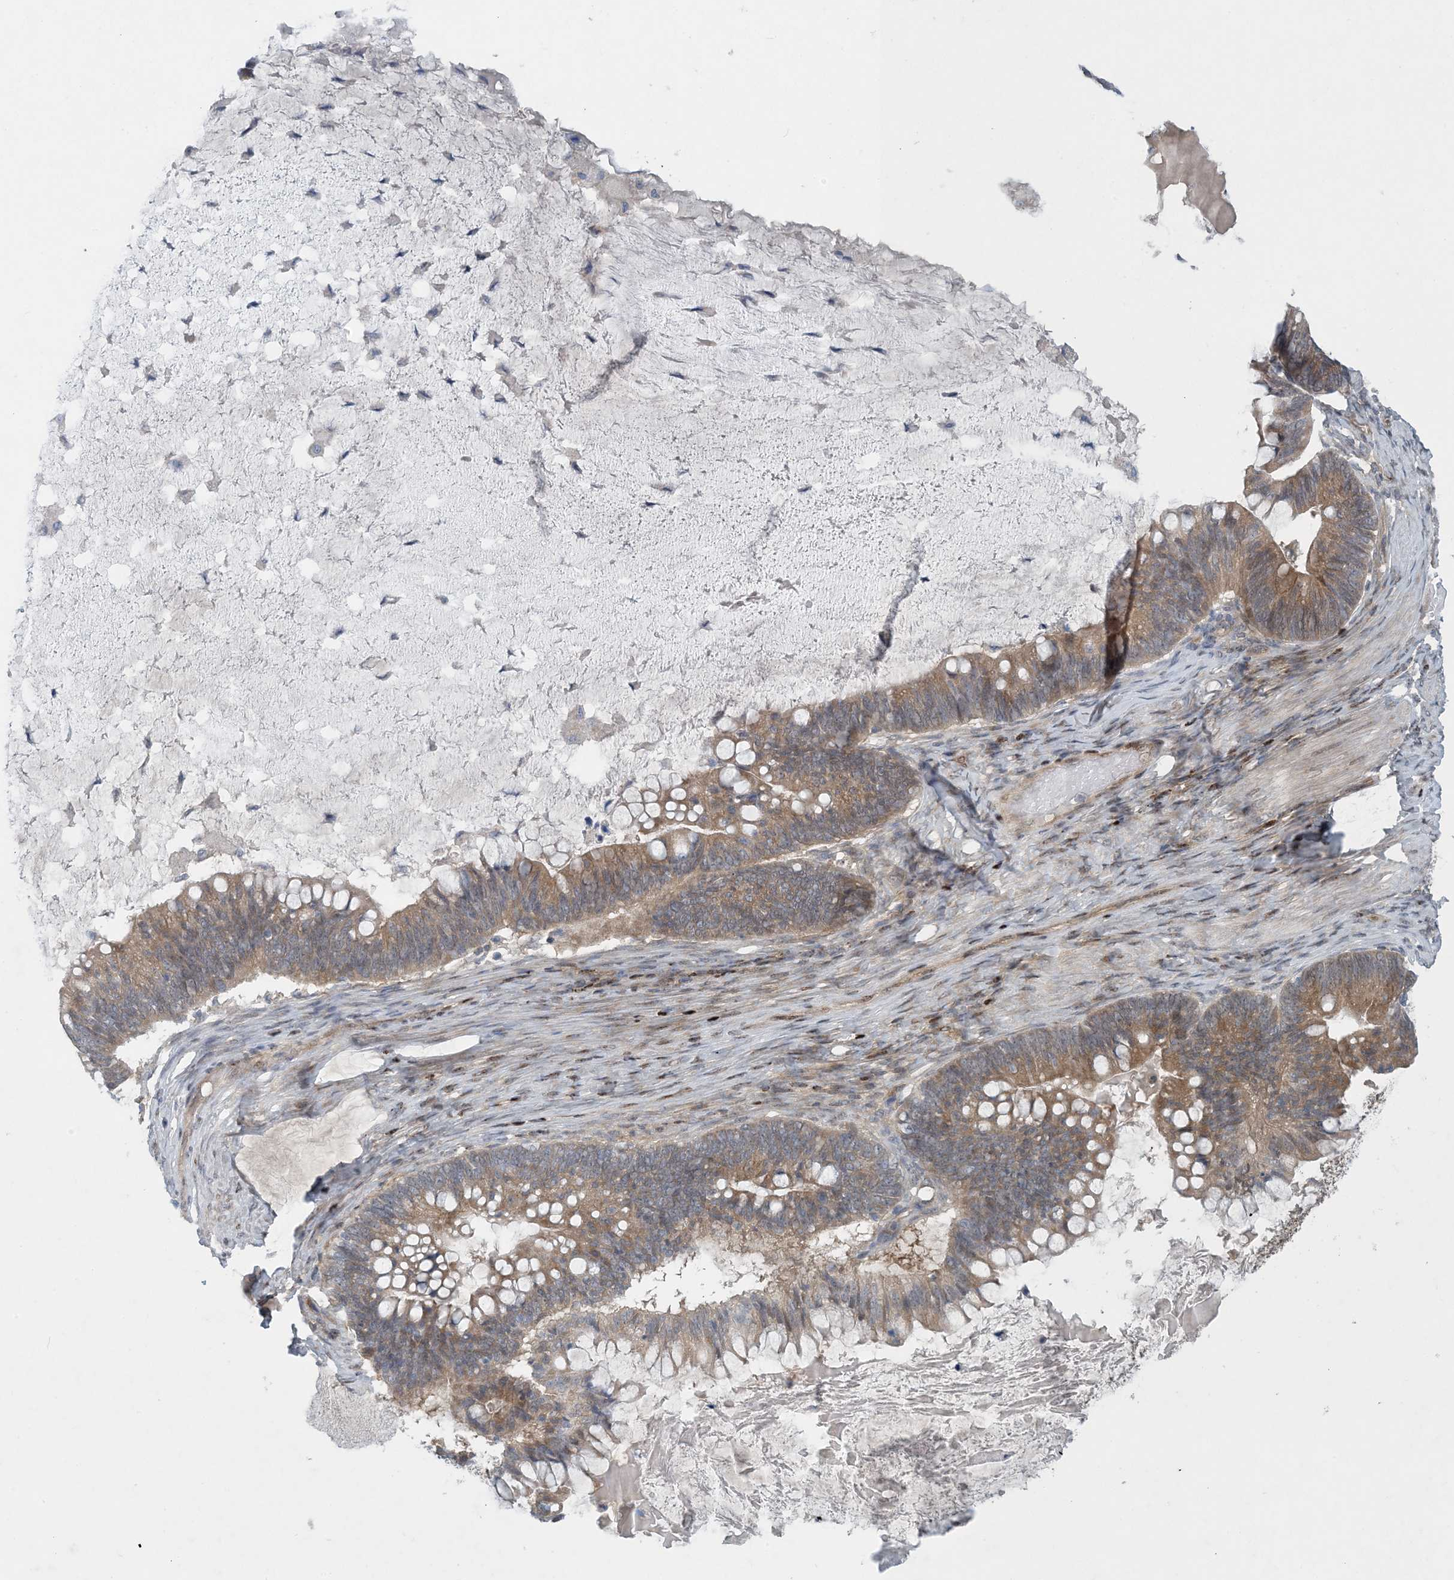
{"staining": {"intensity": "moderate", "quantity": ">75%", "location": "cytoplasmic/membranous"}, "tissue": "ovarian cancer", "cell_type": "Tumor cells", "image_type": "cancer", "snomed": [{"axis": "morphology", "description": "Cystadenocarcinoma, mucinous, NOS"}, {"axis": "topography", "description": "Ovary"}], "caption": "The micrograph exhibits staining of mucinous cystadenocarcinoma (ovarian), revealing moderate cytoplasmic/membranous protein expression (brown color) within tumor cells.", "gene": "HIKESHI", "patient": {"sex": "female", "age": 61}}